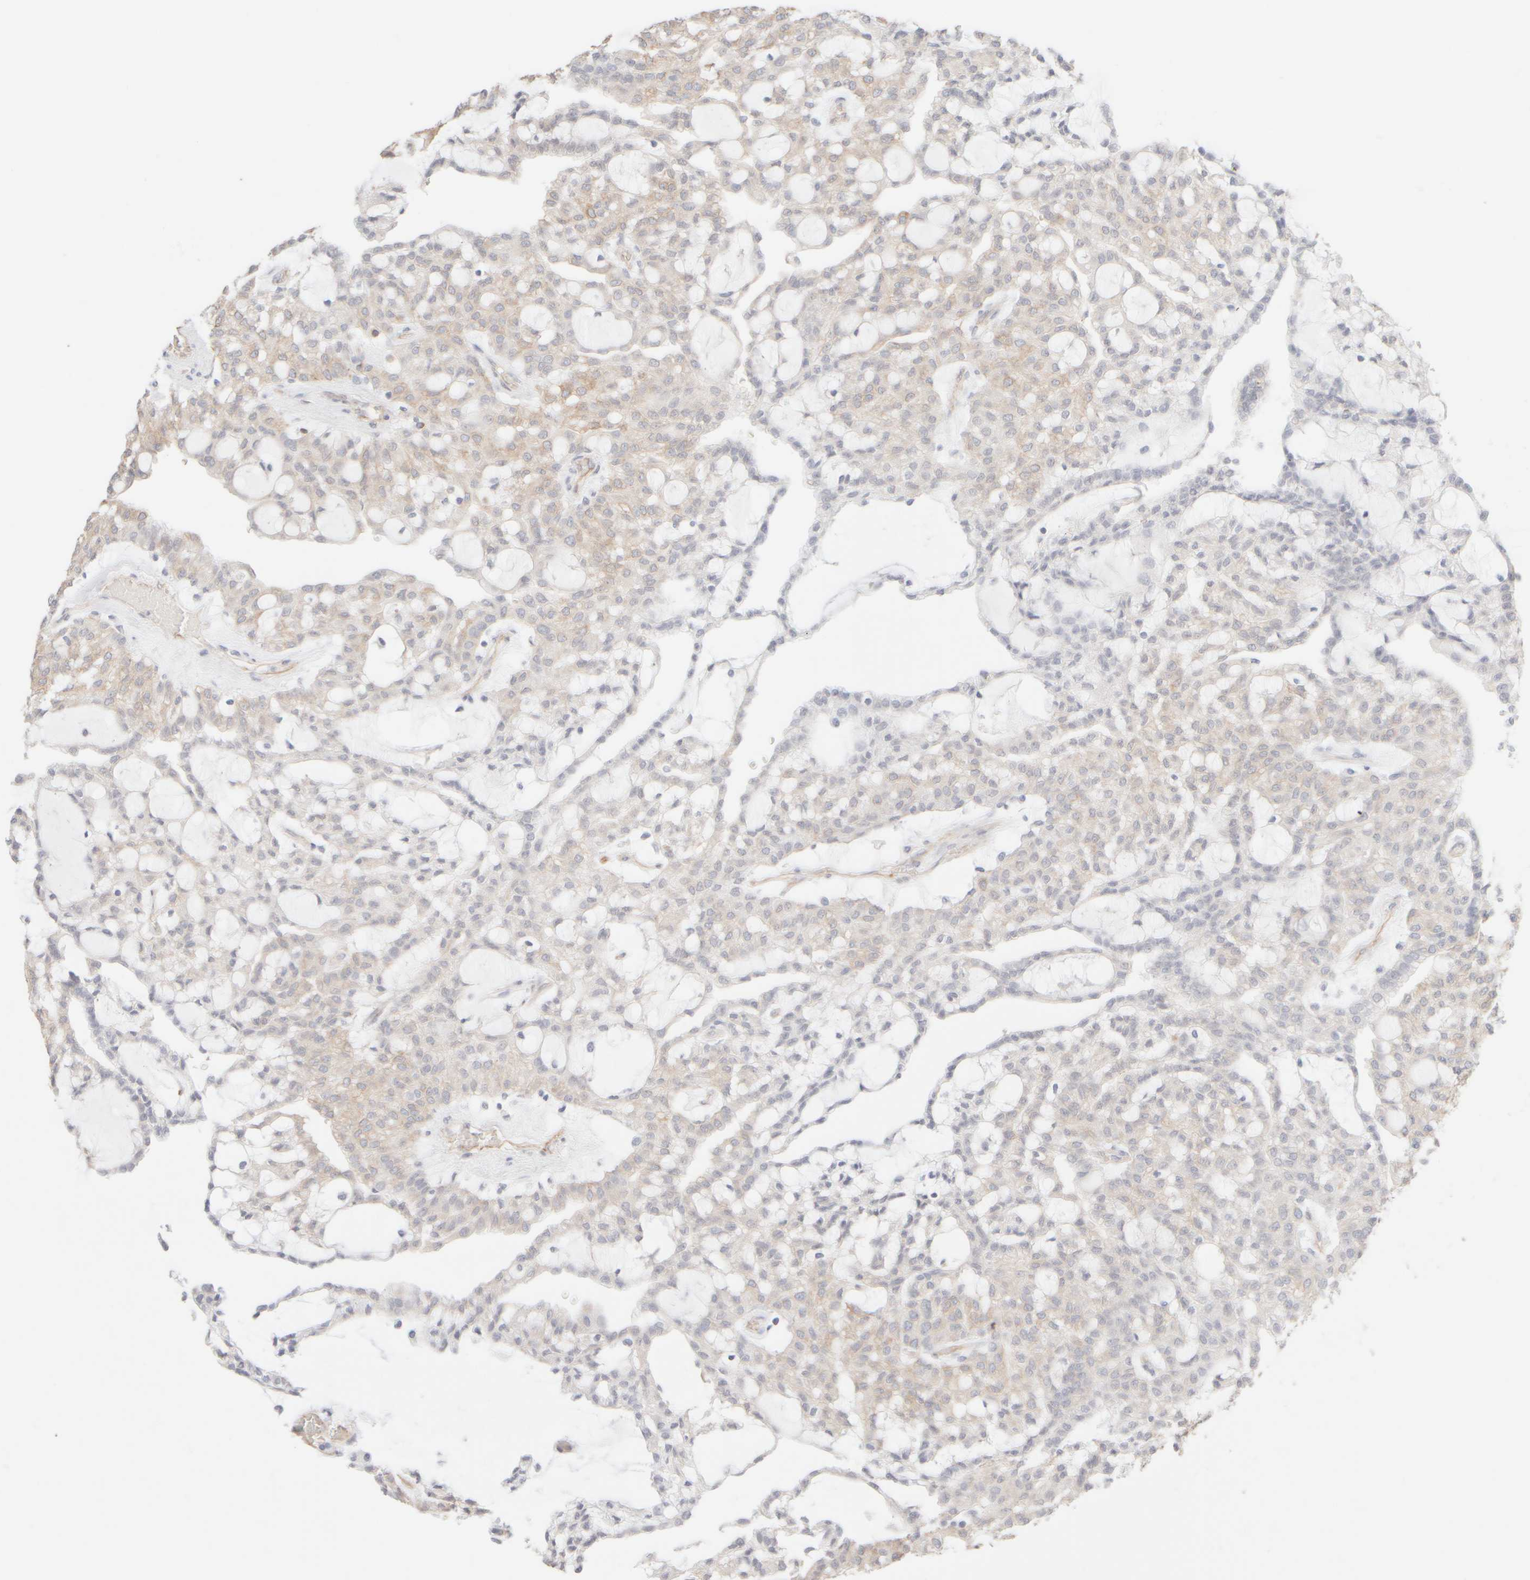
{"staining": {"intensity": "weak", "quantity": "25%-75%", "location": "cytoplasmic/membranous"}, "tissue": "renal cancer", "cell_type": "Tumor cells", "image_type": "cancer", "snomed": [{"axis": "morphology", "description": "Adenocarcinoma, NOS"}, {"axis": "topography", "description": "Kidney"}], "caption": "About 25%-75% of tumor cells in renal cancer reveal weak cytoplasmic/membranous protein staining as visualized by brown immunohistochemical staining.", "gene": "KRT15", "patient": {"sex": "male", "age": 63}}